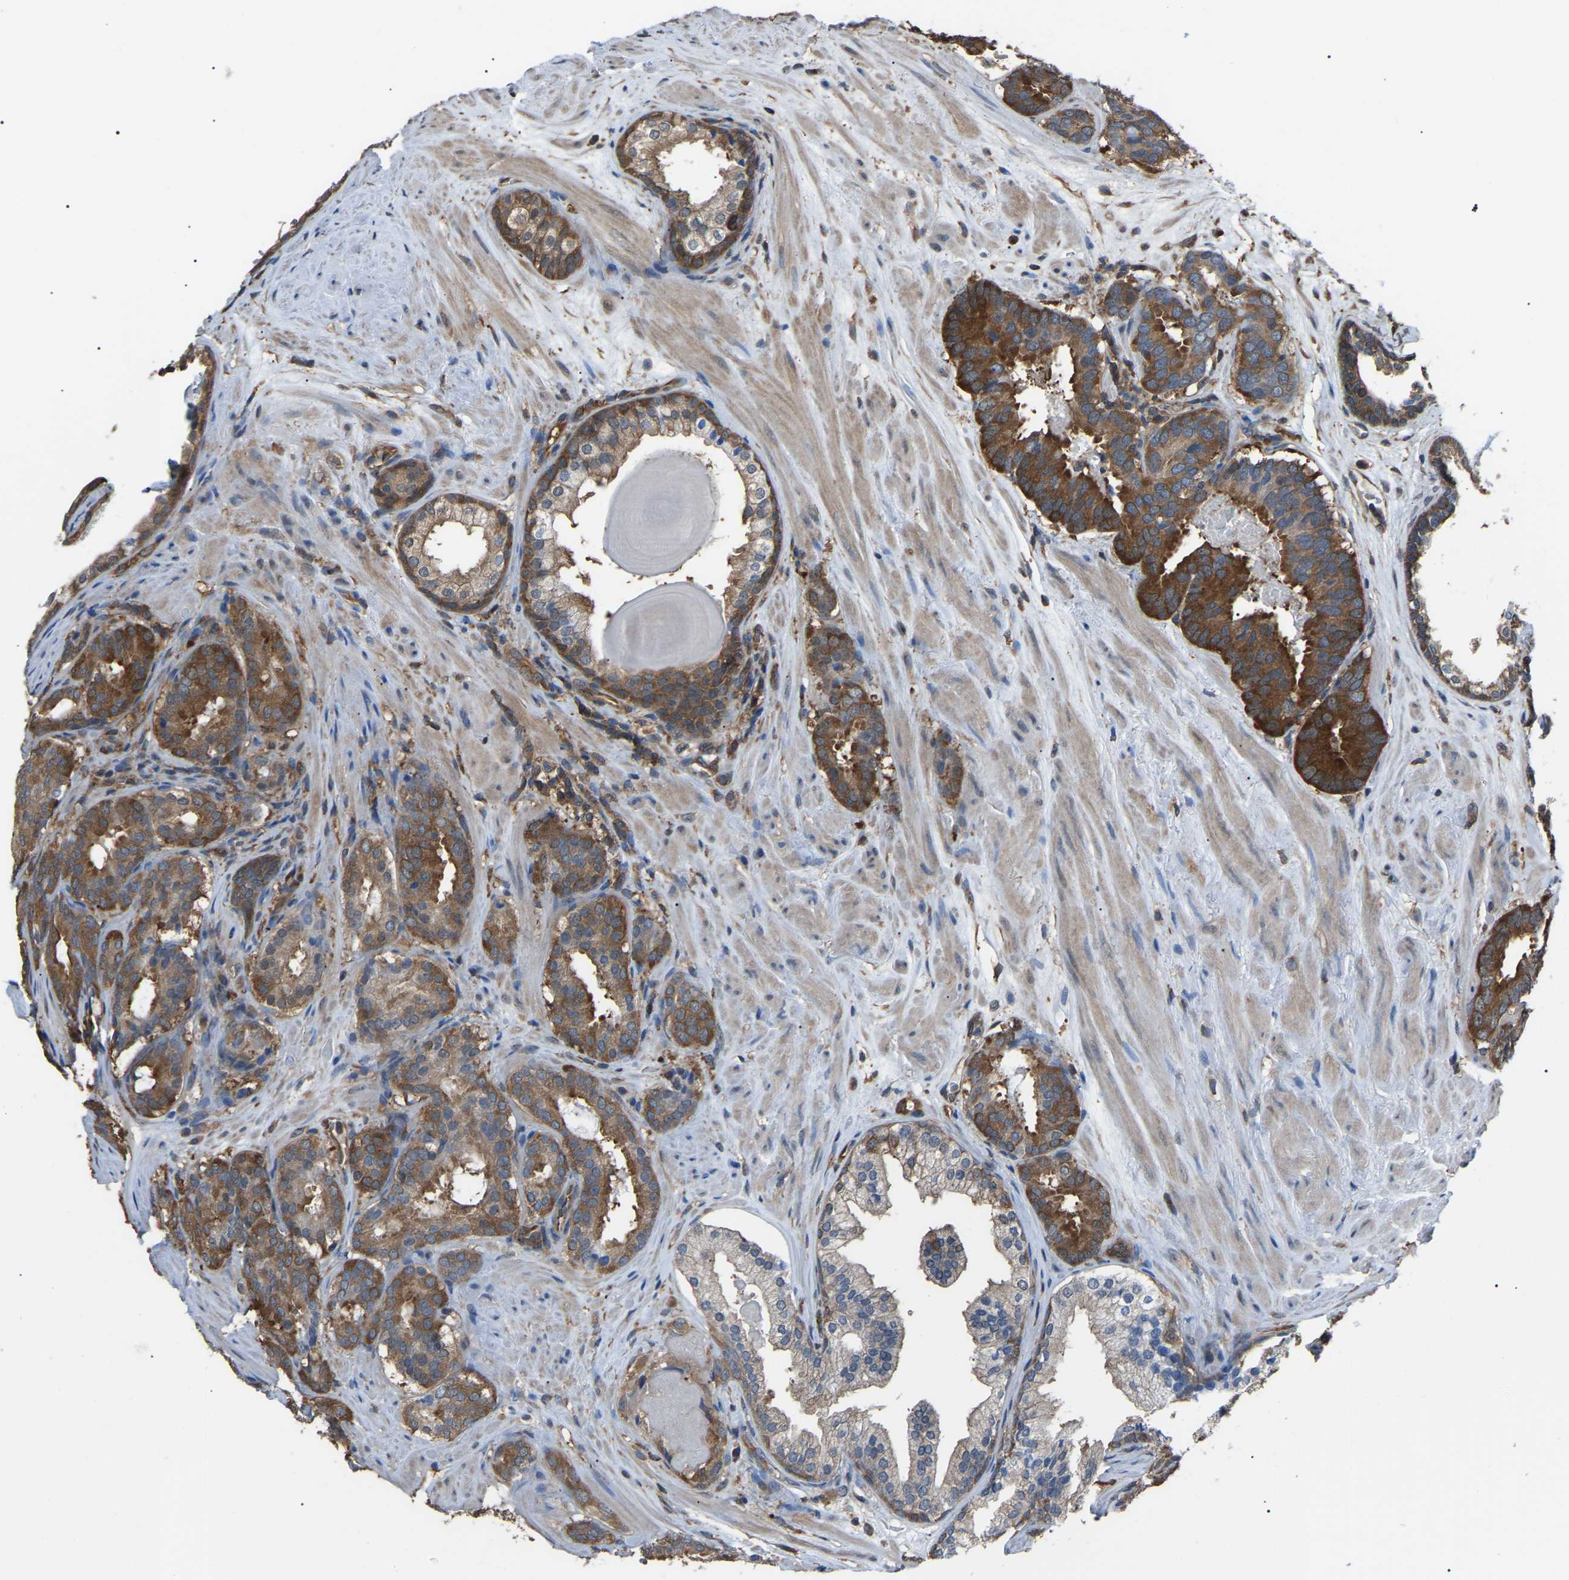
{"staining": {"intensity": "strong", "quantity": ">75%", "location": "cytoplasmic/membranous"}, "tissue": "prostate cancer", "cell_type": "Tumor cells", "image_type": "cancer", "snomed": [{"axis": "morphology", "description": "Adenocarcinoma, Low grade"}, {"axis": "topography", "description": "Prostate"}], "caption": "There is high levels of strong cytoplasmic/membranous expression in tumor cells of low-grade adenocarcinoma (prostate), as demonstrated by immunohistochemical staining (brown color).", "gene": "PDCD5", "patient": {"sex": "male", "age": 69}}